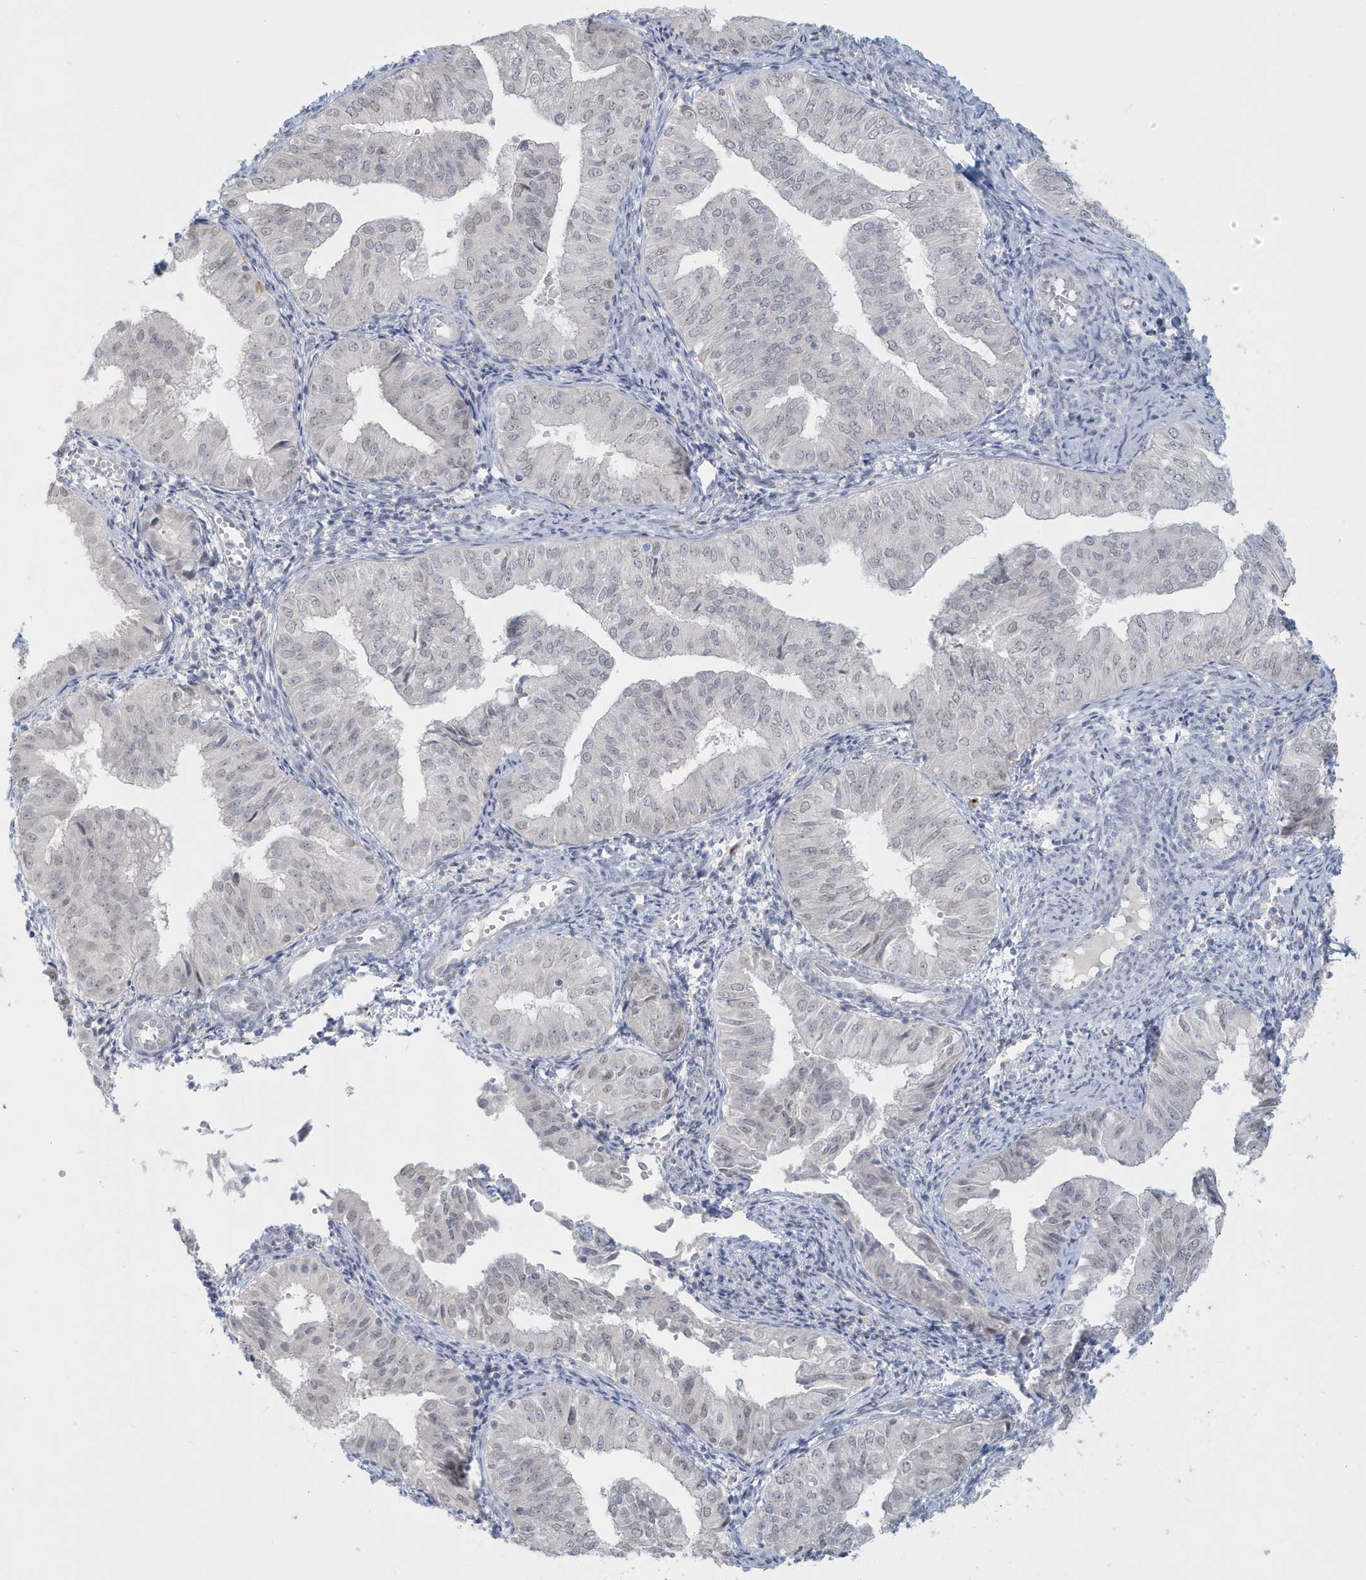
{"staining": {"intensity": "negative", "quantity": "none", "location": "none"}, "tissue": "endometrial cancer", "cell_type": "Tumor cells", "image_type": "cancer", "snomed": [{"axis": "morphology", "description": "Normal tissue, NOS"}, {"axis": "morphology", "description": "Adenocarcinoma, NOS"}, {"axis": "topography", "description": "Endometrium"}], "caption": "Immunohistochemical staining of human adenocarcinoma (endometrial) shows no significant positivity in tumor cells.", "gene": "HERC6", "patient": {"sex": "female", "age": 53}}